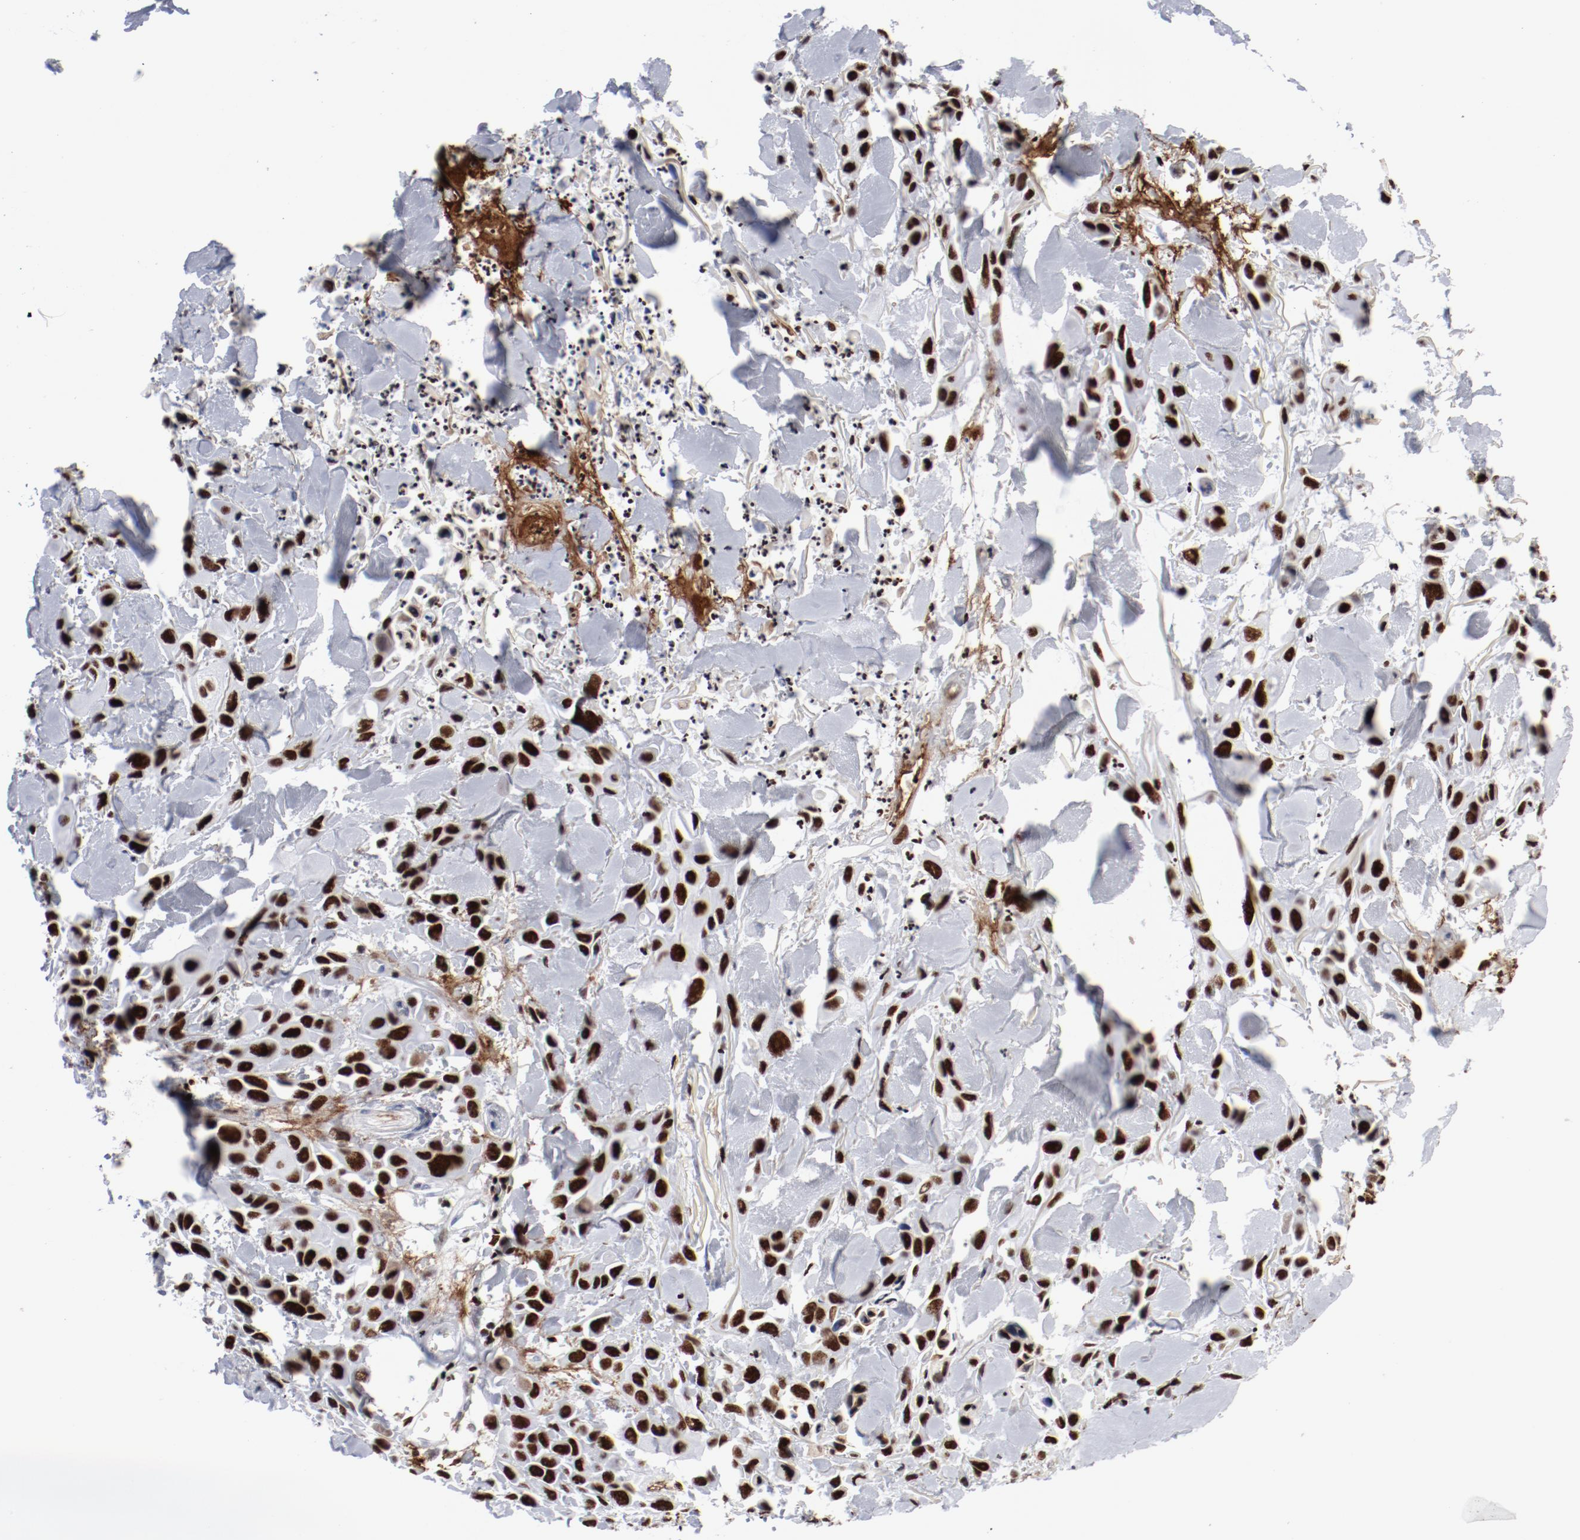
{"staining": {"intensity": "strong", "quantity": ">75%", "location": "nuclear"}, "tissue": "skin cancer", "cell_type": "Tumor cells", "image_type": "cancer", "snomed": [{"axis": "morphology", "description": "Squamous cell carcinoma, NOS"}, {"axis": "topography", "description": "Skin"}, {"axis": "topography", "description": "Anal"}], "caption": "About >75% of tumor cells in human skin cancer (squamous cell carcinoma) exhibit strong nuclear protein expression as visualized by brown immunohistochemical staining.", "gene": "SMARCC2", "patient": {"sex": "female", "age": 55}}